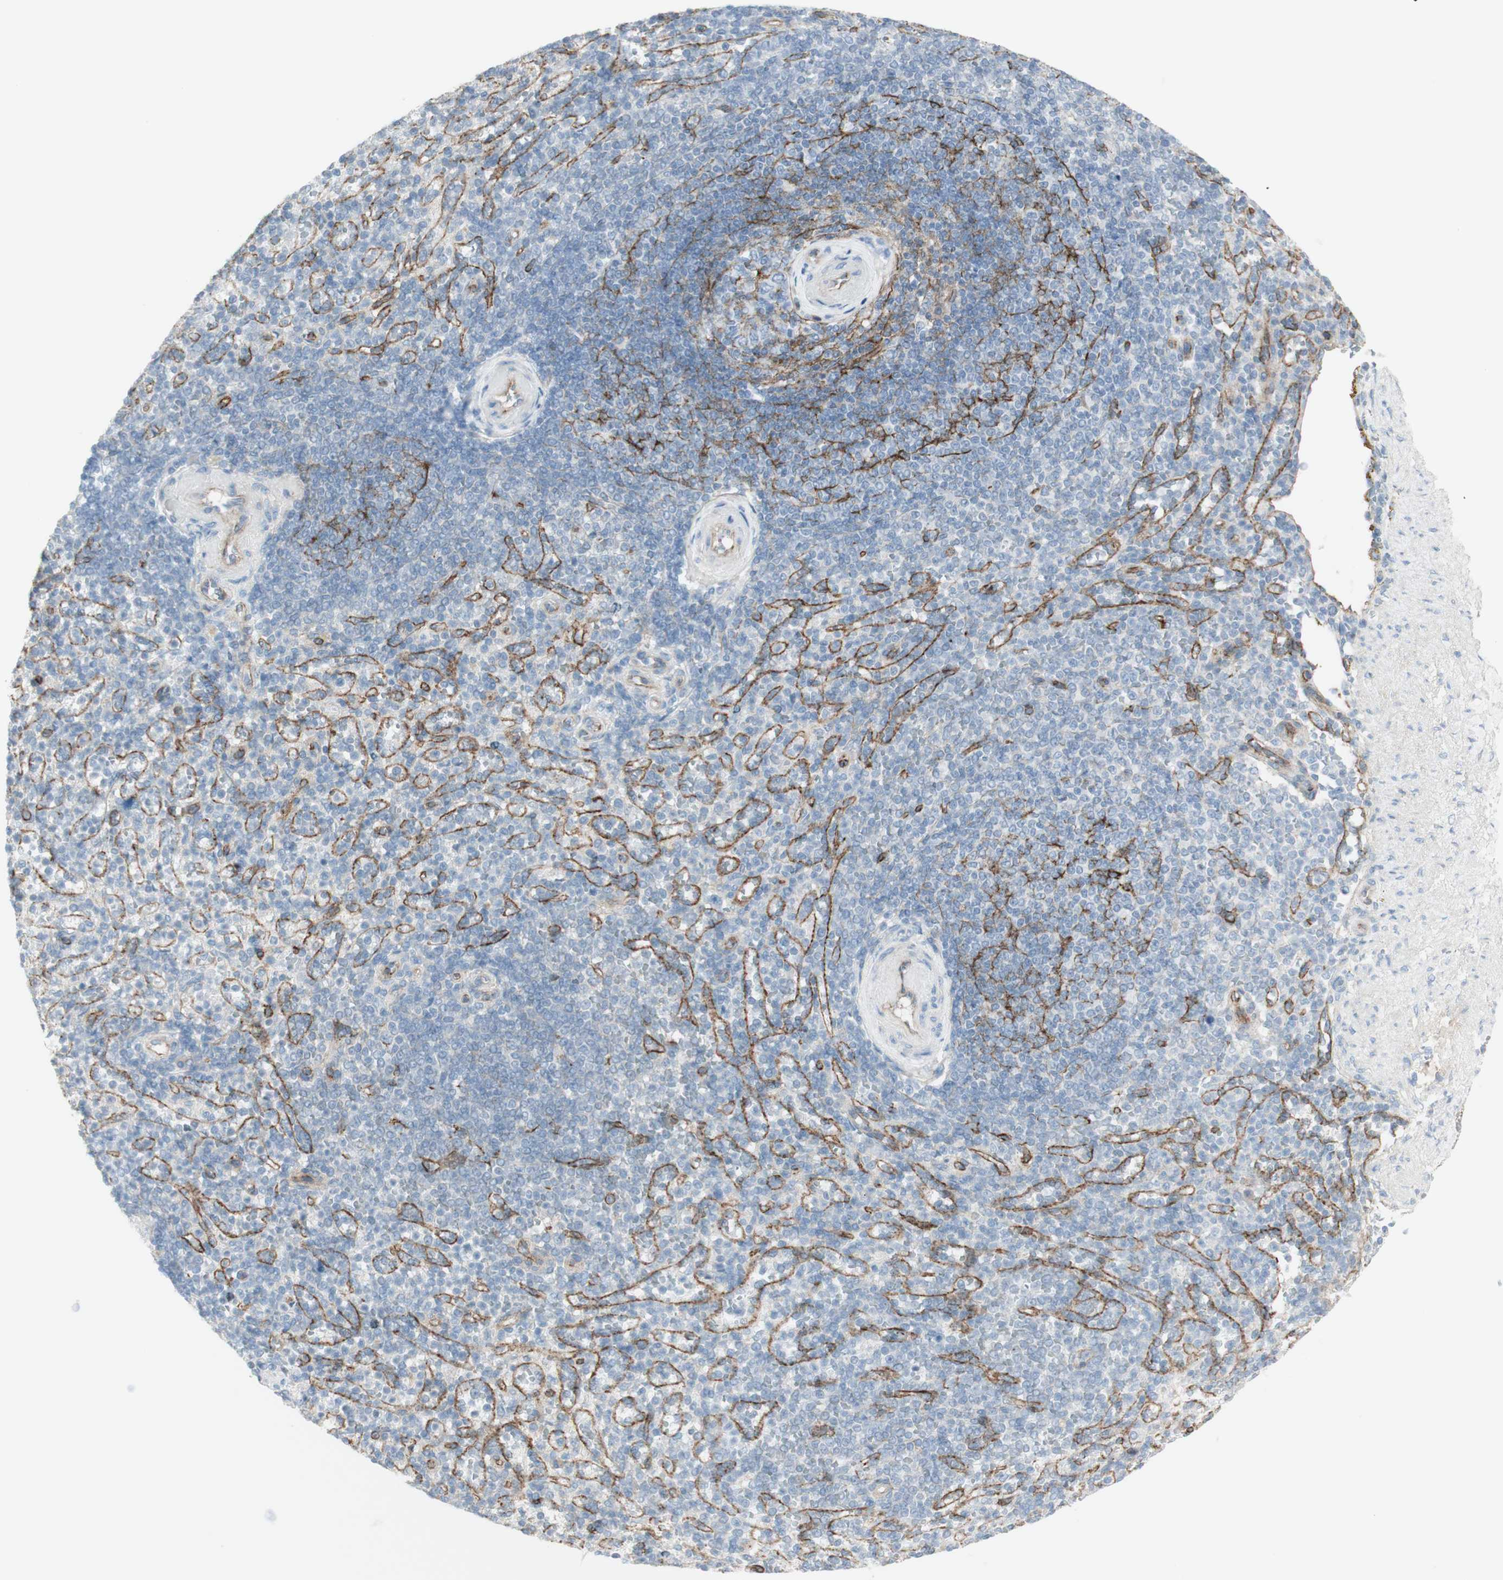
{"staining": {"intensity": "negative", "quantity": "none", "location": "none"}, "tissue": "spleen", "cell_type": "Cells in red pulp", "image_type": "normal", "snomed": [{"axis": "morphology", "description": "Normal tissue, NOS"}, {"axis": "topography", "description": "Spleen"}], "caption": "An immunohistochemistry photomicrograph of unremarkable spleen is shown. There is no staining in cells in red pulp of spleen. The staining is performed using DAB (3,3'-diaminobenzidine) brown chromogen with nuclei counter-stained in using hematoxylin.", "gene": "MYO6", "patient": {"sex": "female", "age": 74}}